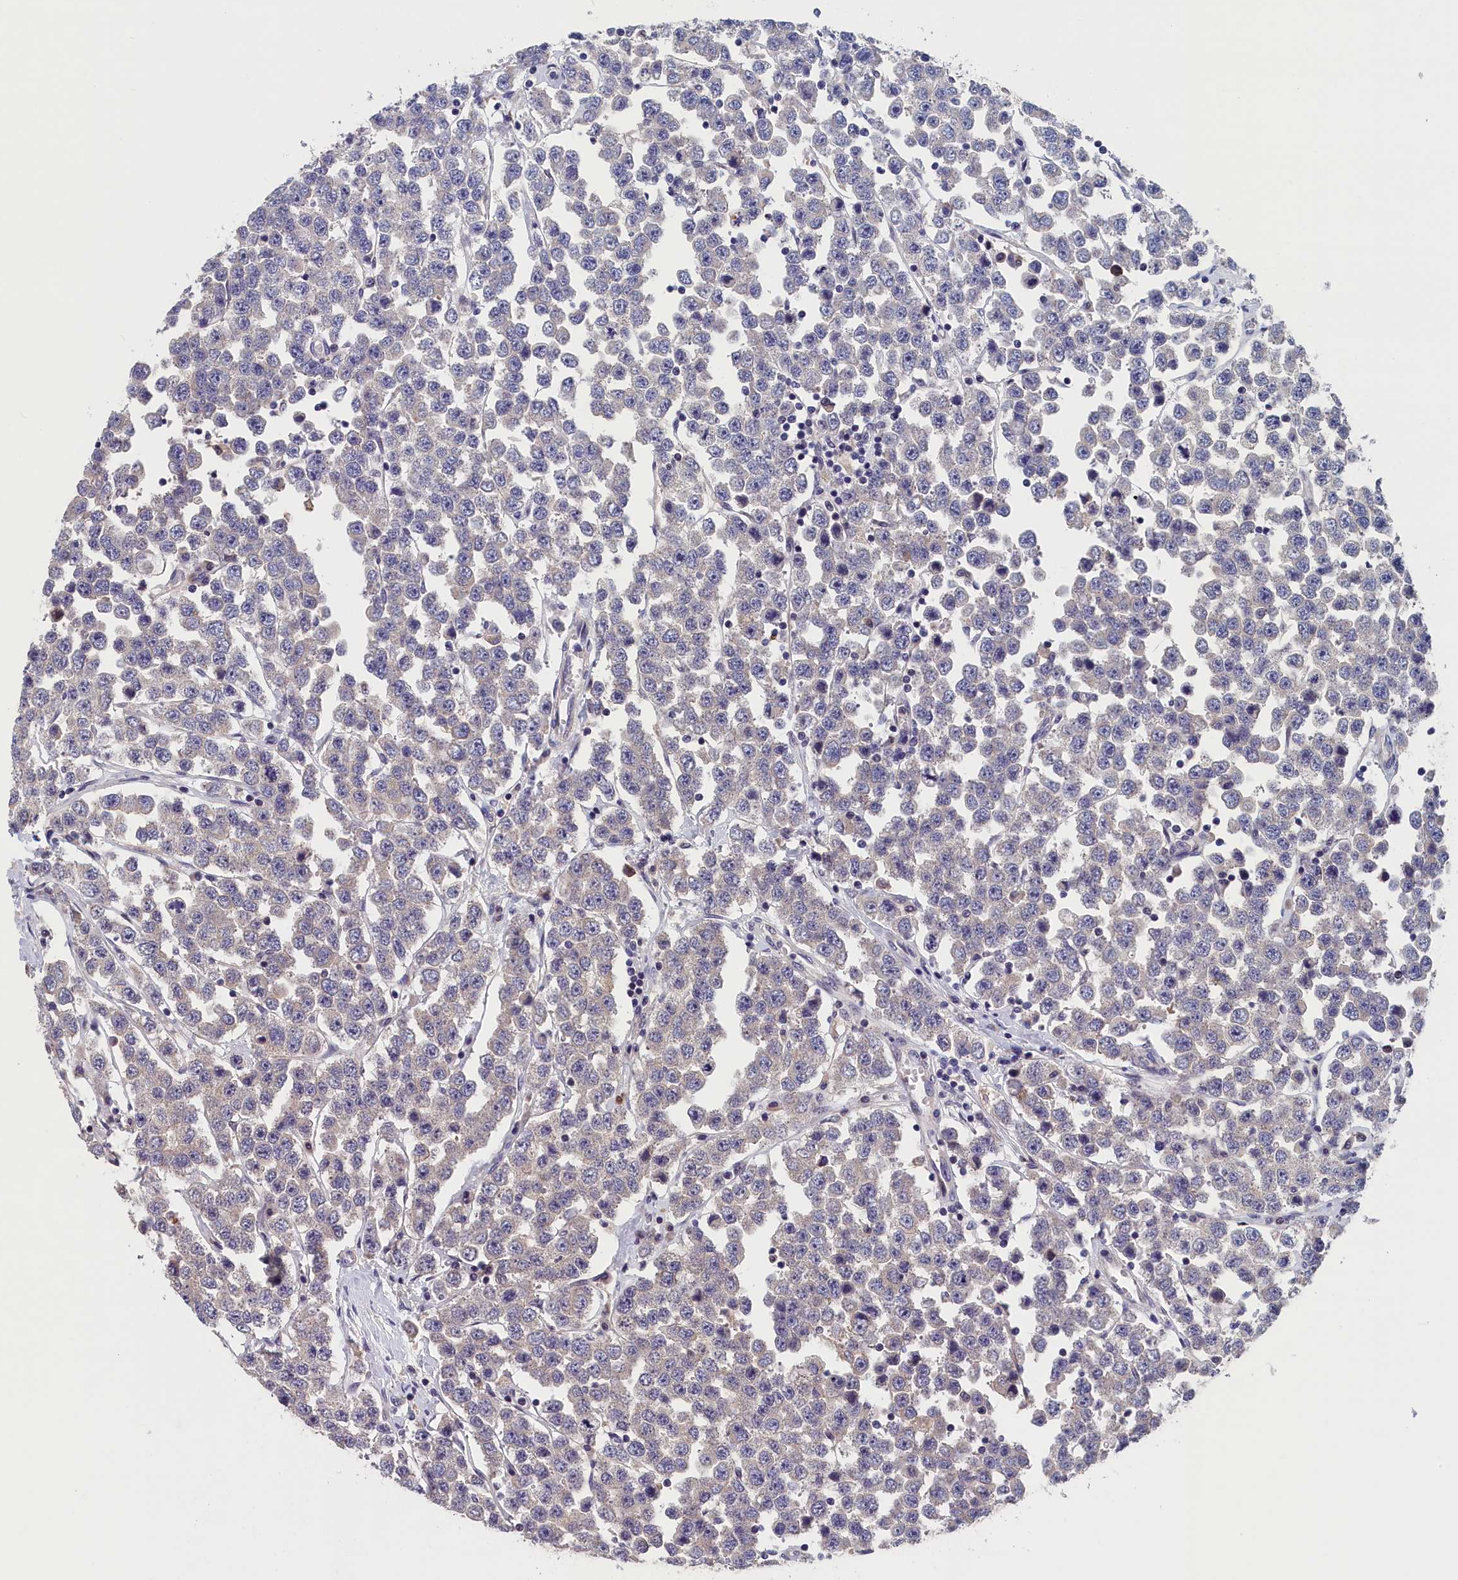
{"staining": {"intensity": "weak", "quantity": "25%-75%", "location": "cytoplasmic/membranous"}, "tissue": "testis cancer", "cell_type": "Tumor cells", "image_type": "cancer", "snomed": [{"axis": "morphology", "description": "Seminoma, NOS"}, {"axis": "topography", "description": "Testis"}], "caption": "Testis seminoma stained for a protein reveals weak cytoplasmic/membranous positivity in tumor cells.", "gene": "TMEM116", "patient": {"sex": "male", "age": 28}}